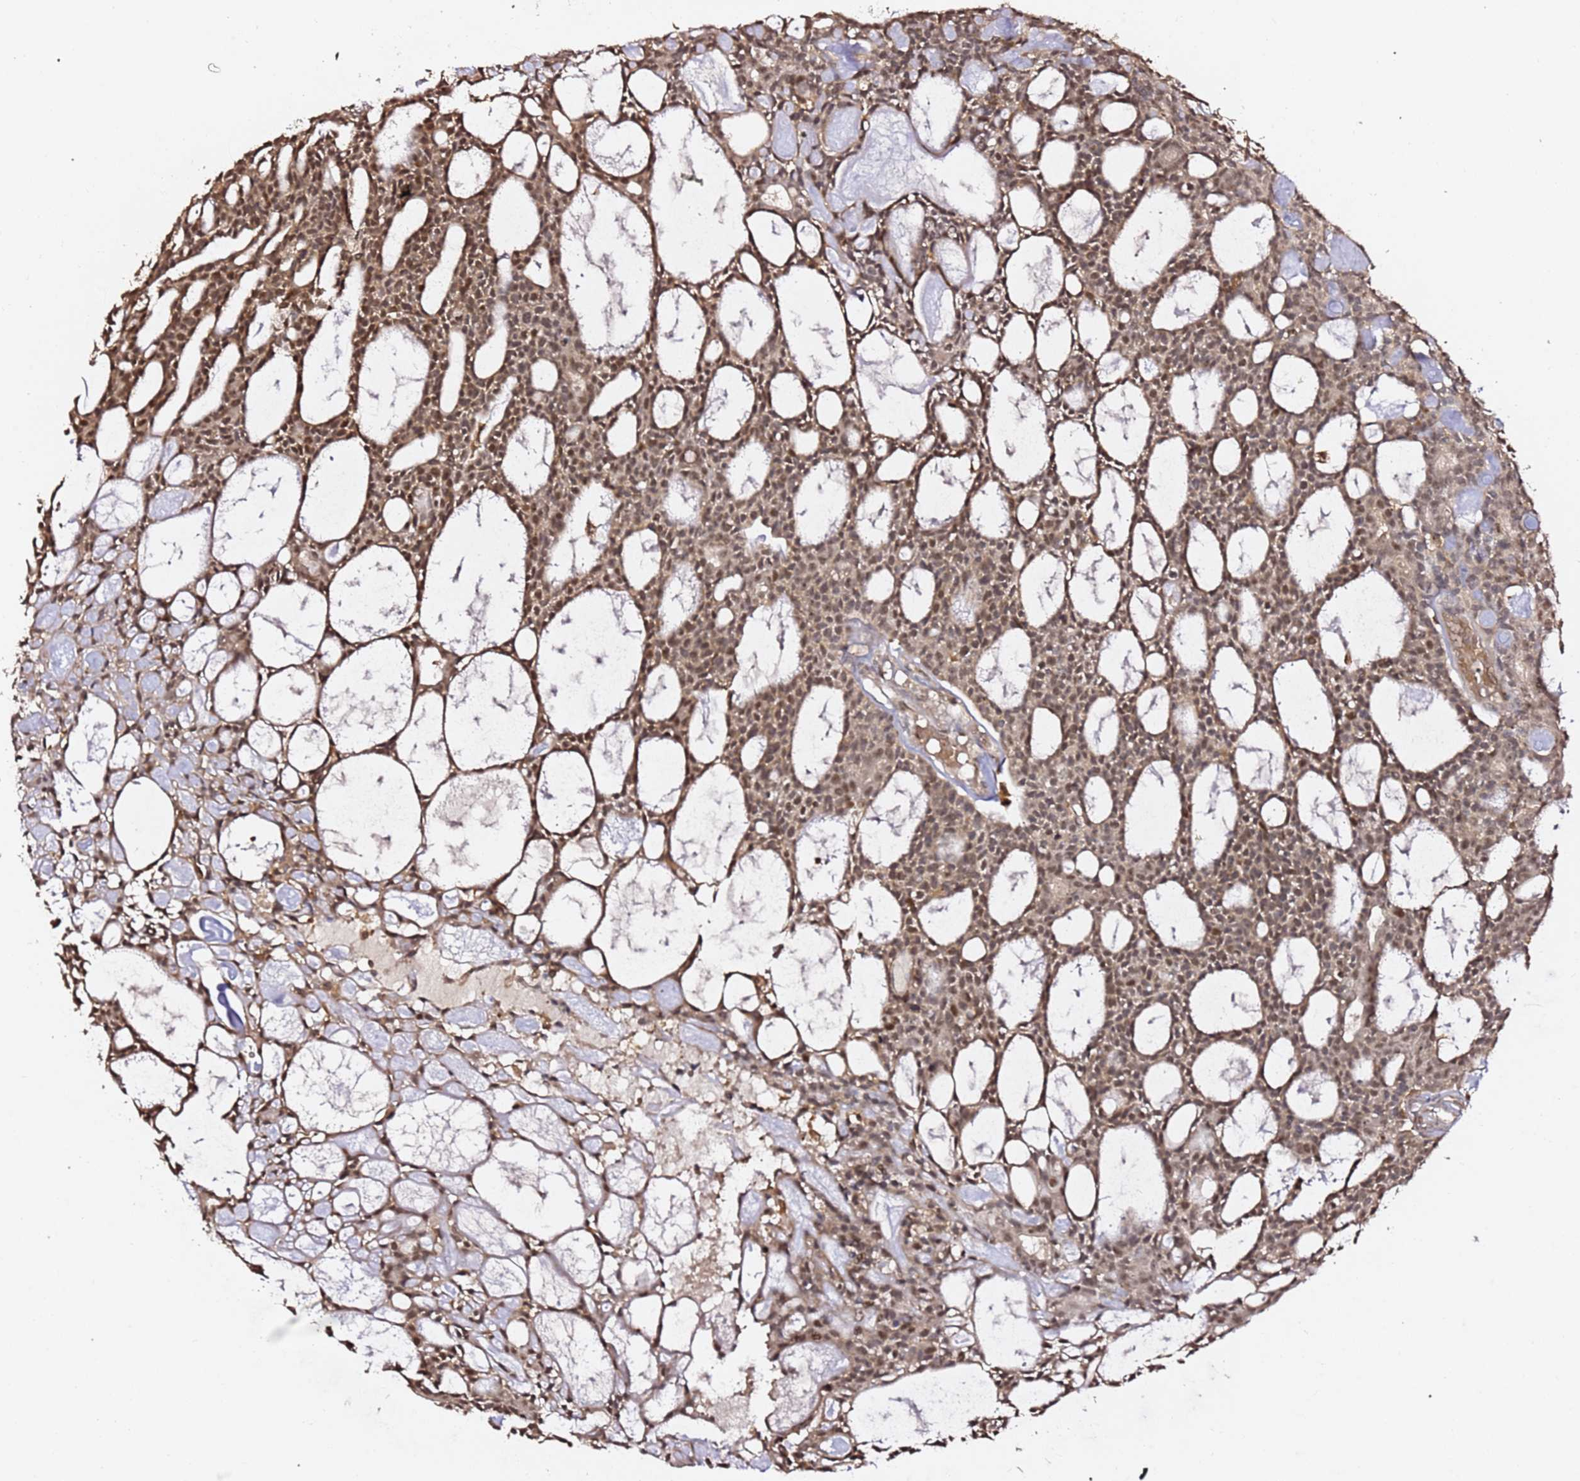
{"staining": {"intensity": "moderate", "quantity": ">75%", "location": "cytoplasmic/membranous,nuclear"}, "tissue": "head and neck cancer", "cell_type": "Tumor cells", "image_type": "cancer", "snomed": [{"axis": "morphology", "description": "Adenocarcinoma, NOS"}, {"axis": "topography", "description": "Salivary gland"}, {"axis": "topography", "description": "Head-Neck"}], "caption": "Brown immunohistochemical staining in human head and neck cancer (adenocarcinoma) reveals moderate cytoplasmic/membranous and nuclear staining in approximately >75% of tumor cells. Nuclei are stained in blue.", "gene": "OR5V1", "patient": {"sex": "male", "age": 55}}